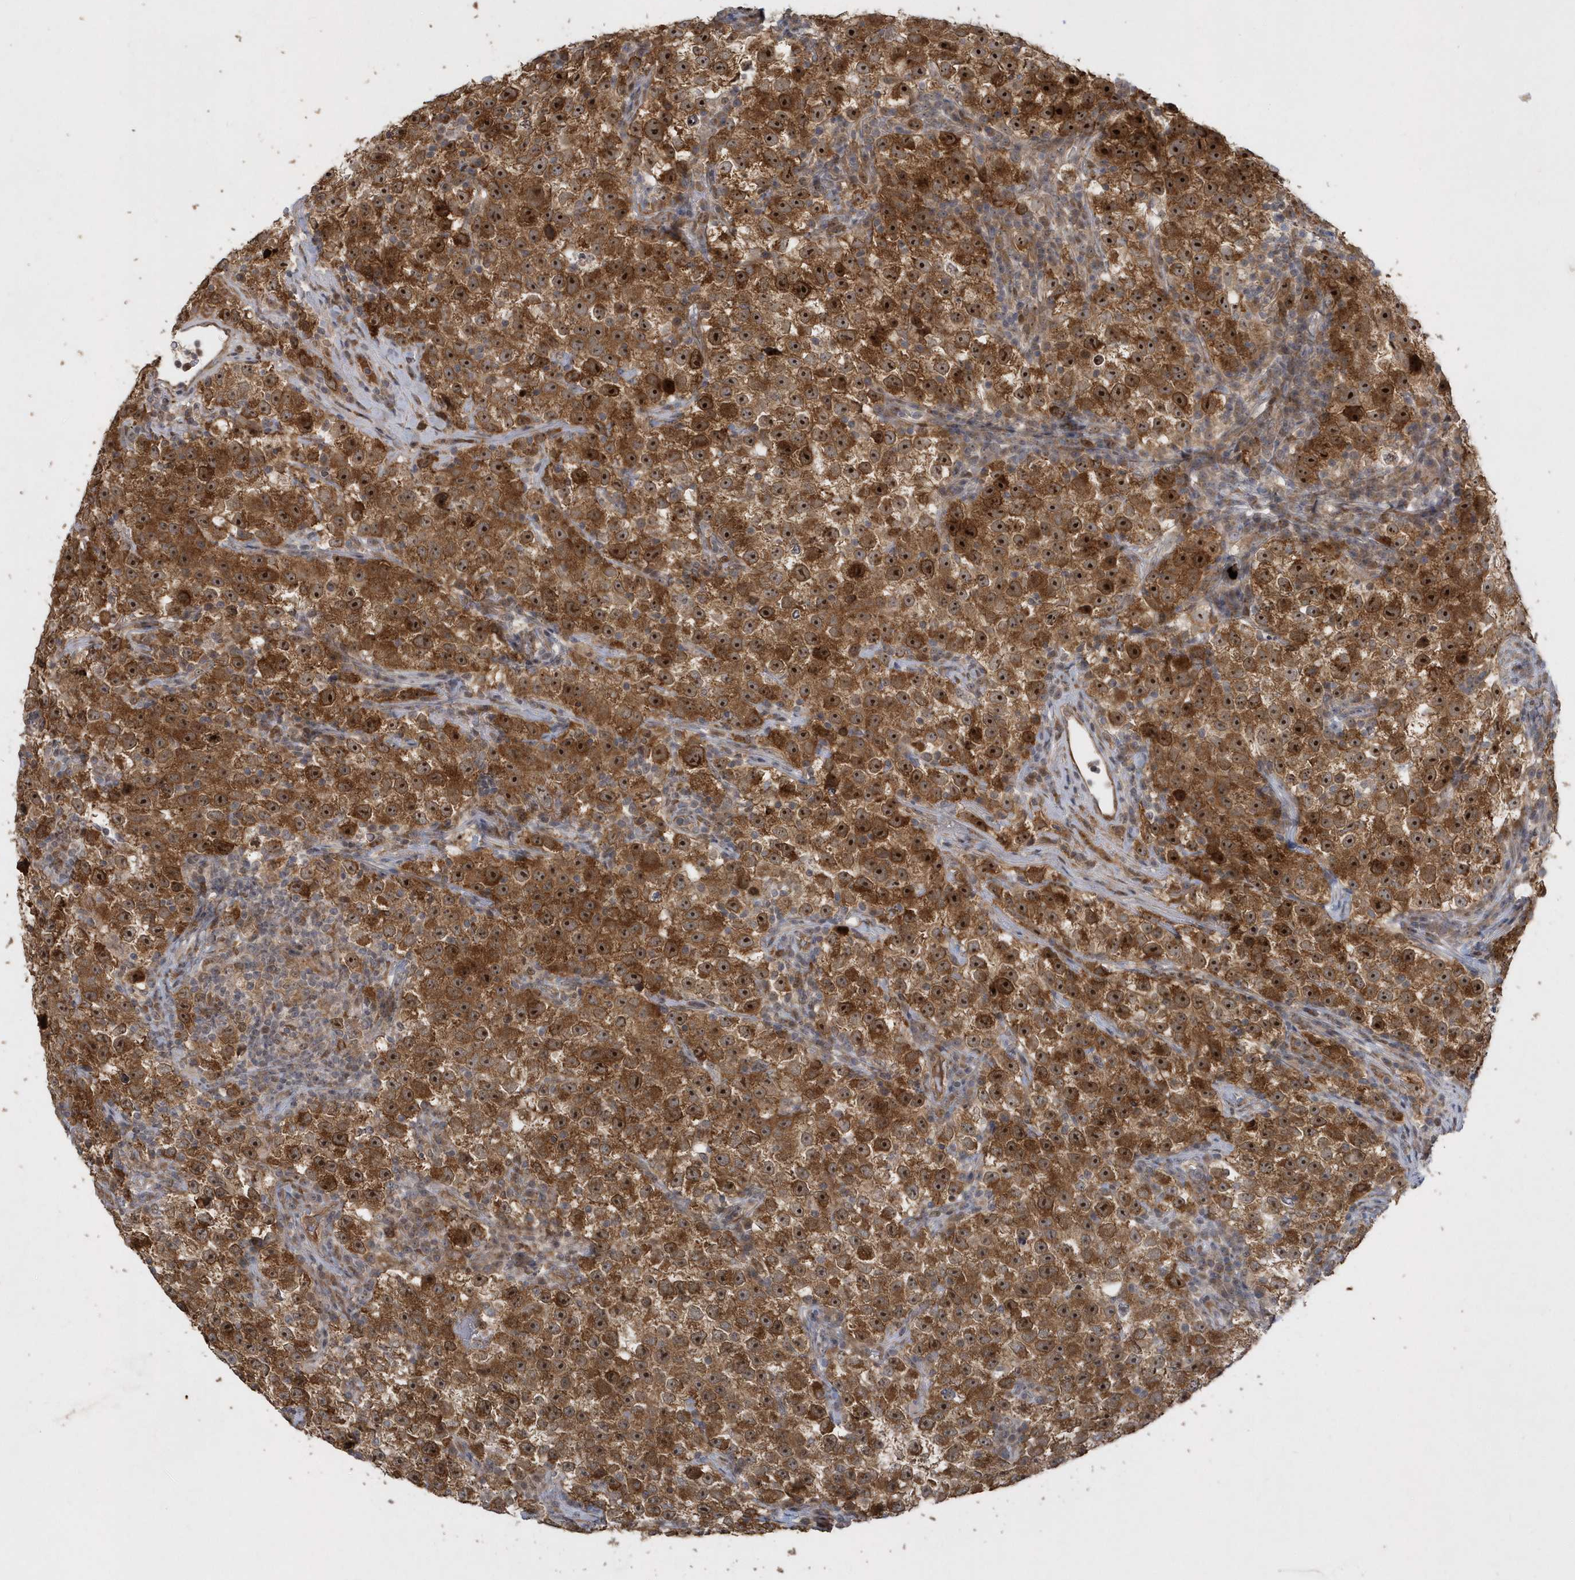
{"staining": {"intensity": "strong", "quantity": ">75%", "location": "cytoplasmic/membranous,nuclear"}, "tissue": "testis cancer", "cell_type": "Tumor cells", "image_type": "cancer", "snomed": [{"axis": "morphology", "description": "Seminoma, NOS"}, {"axis": "topography", "description": "Testis"}], "caption": "Approximately >75% of tumor cells in human testis cancer show strong cytoplasmic/membranous and nuclear protein expression as visualized by brown immunohistochemical staining.", "gene": "TRAIP", "patient": {"sex": "male", "age": 22}}